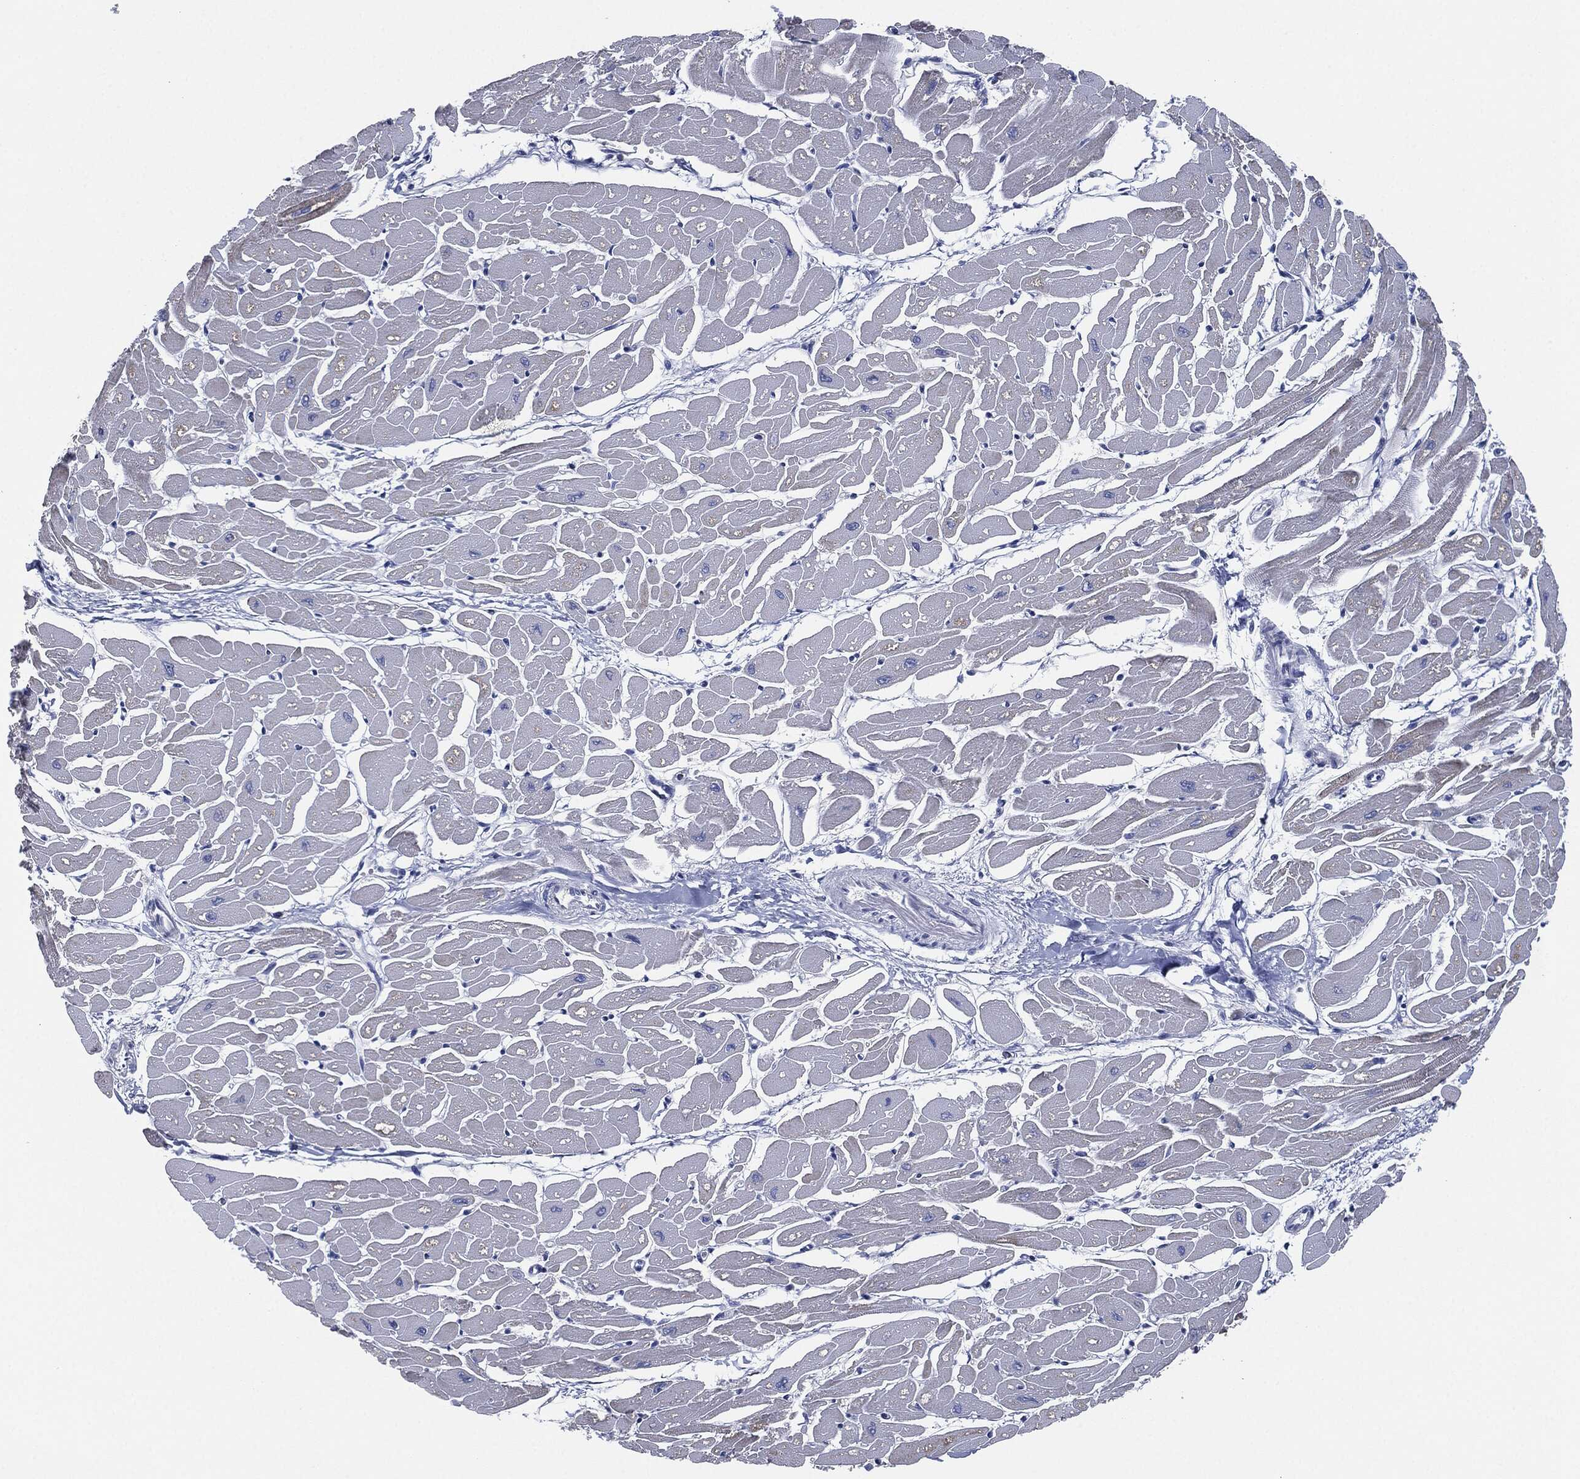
{"staining": {"intensity": "weak", "quantity": "25%-75%", "location": "cytoplasmic/membranous"}, "tissue": "heart muscle", "cell_type": "Cardiomyocytes", "image_type": "normal", "snomed": [{"axis": "morphology", "description": "Normal tissue, NOS"}, {"axis": "topography", "description": "Heart"}], "caption": "Brown immunohistochemical staining in benign human heart muscle displays weak cytoplasmic/membranous staining in approximately 25%-75% of cardiomyocytes.", "gene": "SHROOM2", "patient": {"sex": "male", "age": 57}}